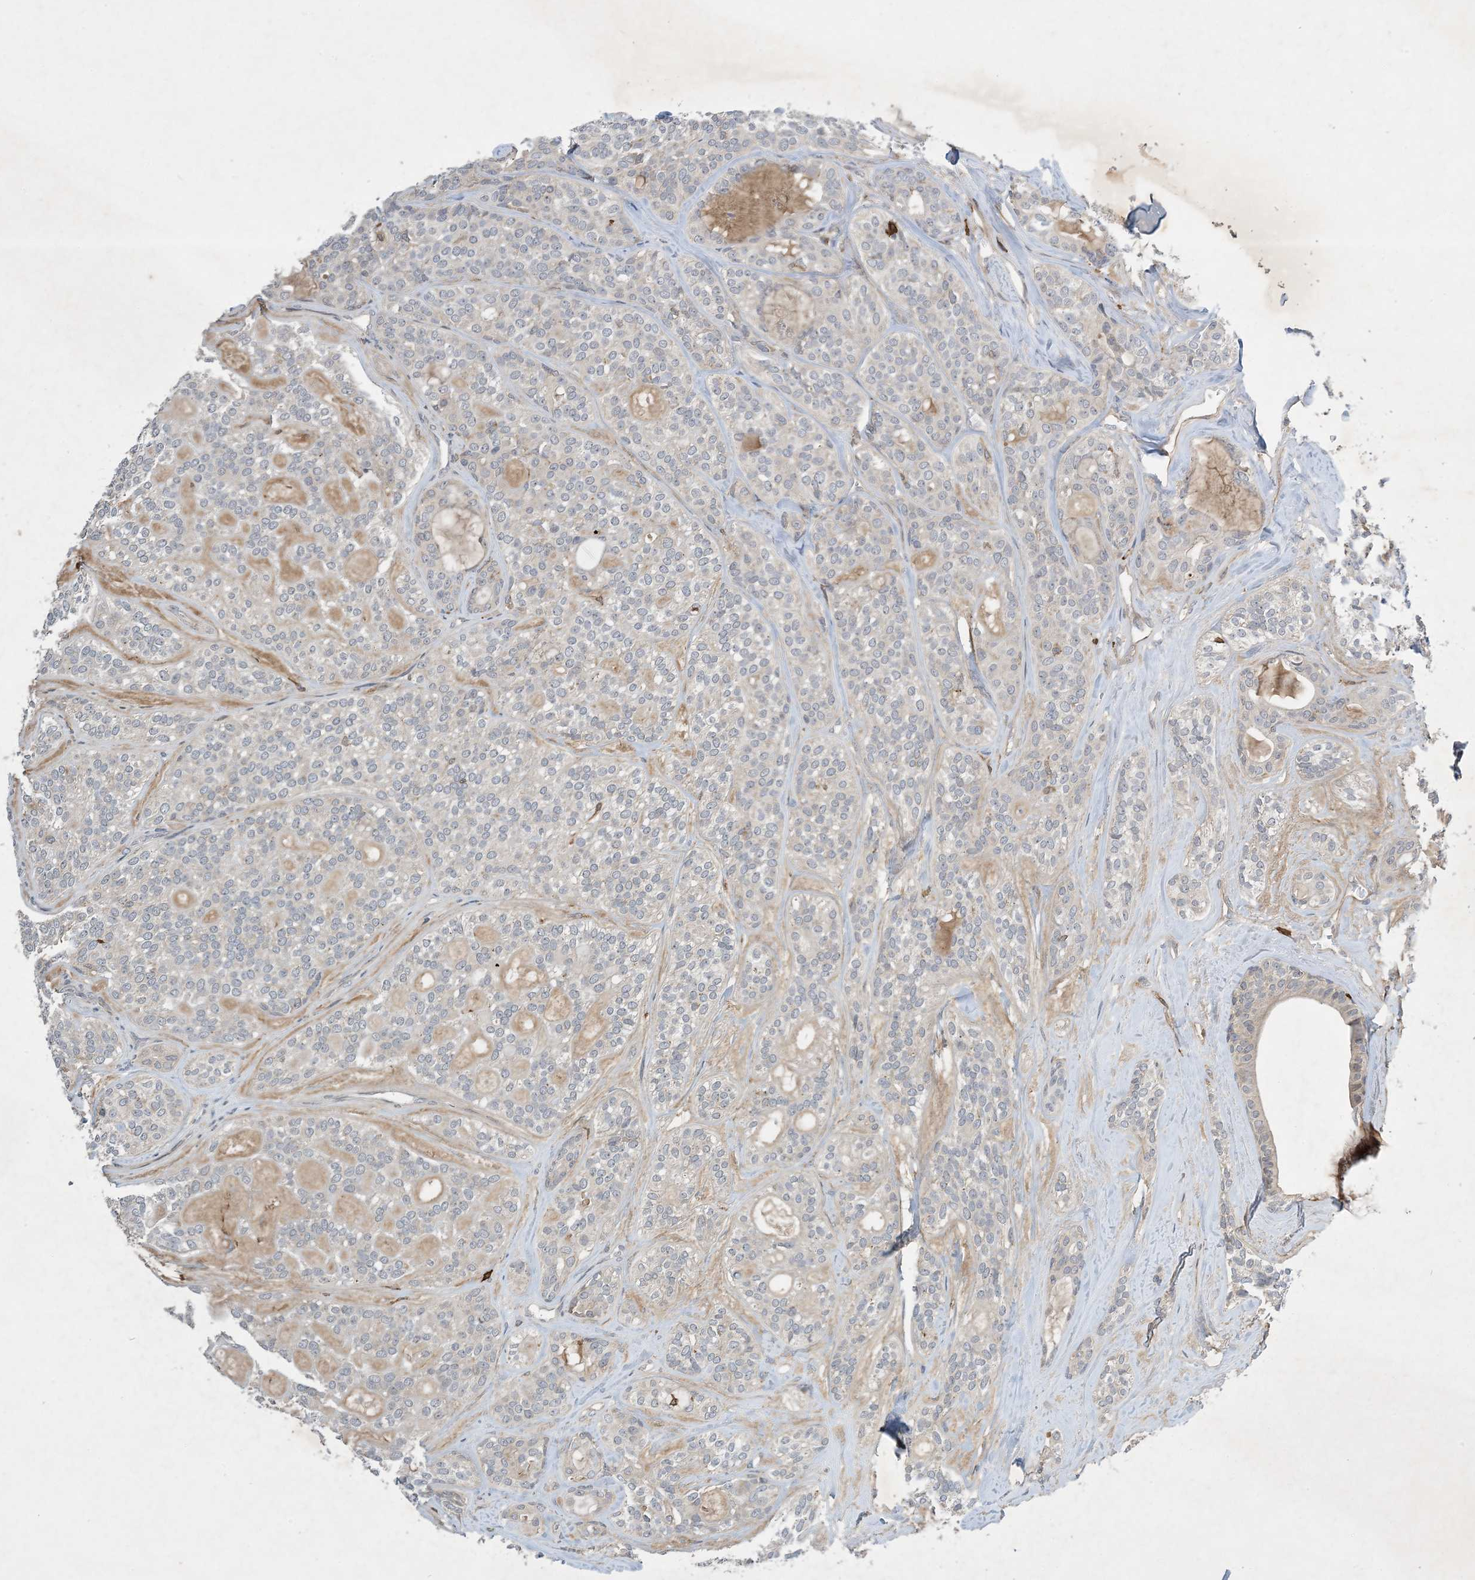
{"staining": {"intensity": "negative", "quantity": "none", "location": "none"}, "tissue": "head and neck cancer", "cell_type": "Tumor cells", "image_type": "cancer", "snomed": [{"axis": "morphology", "description": "Adenocarcinoma, NOS"}, {"axis": "topography", "description": "Head-Neck"}], "caption": "Head and neck cancer was stained to show a protein in brown. There is no significant staining in tumor cells. The staining is performed using DAB (3,3'-diaminobenzidine) brown chromogen with nuclei counter-stained in using hematoxylin.", "gene": "AK9", "patient": {"sex": "male", "age": 66}}